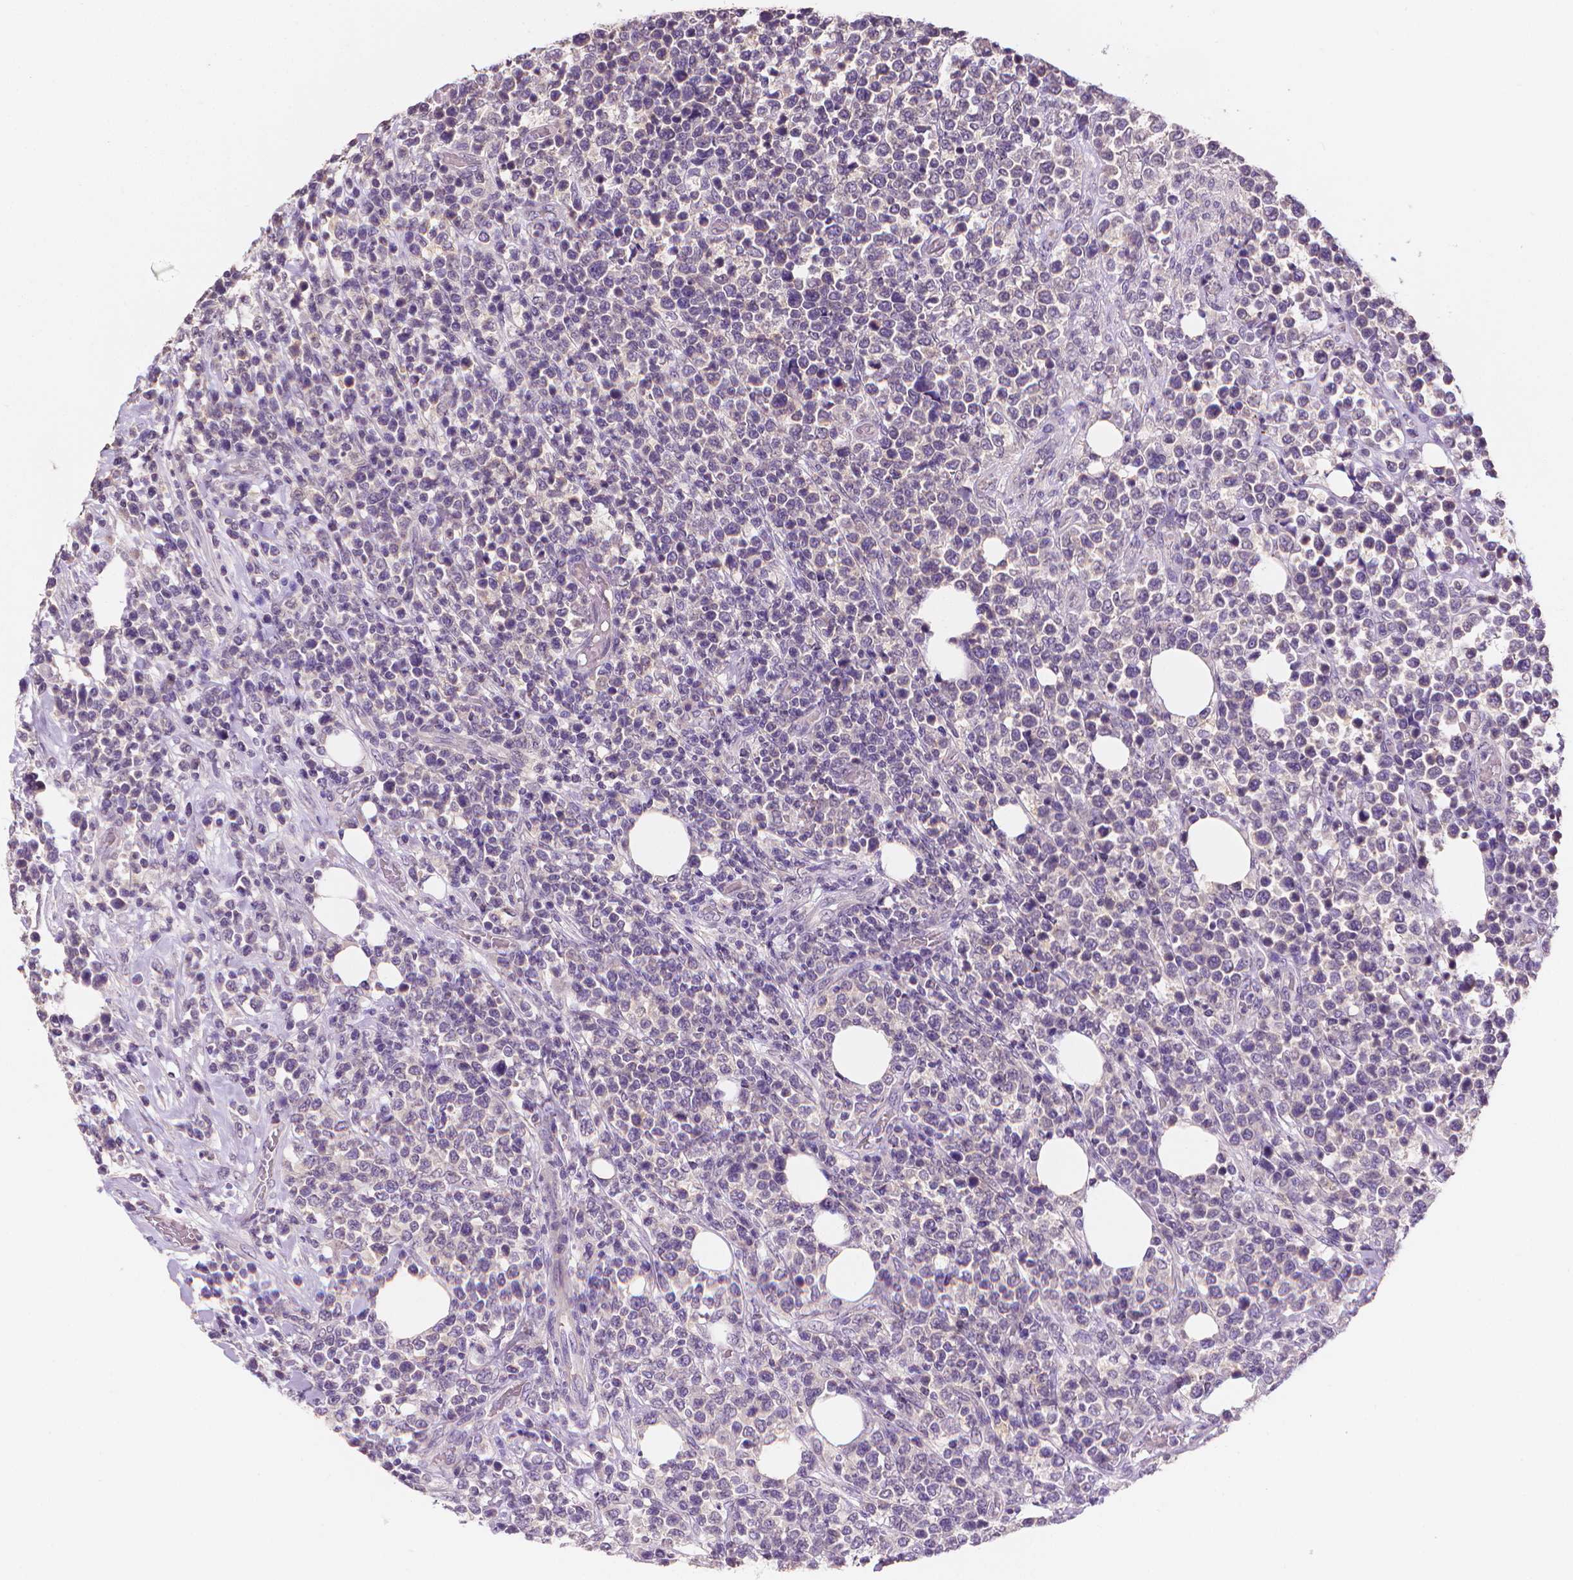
{"staining": {"intensity": "negative", "quantity": "none", "location": "none"}, "tissue": "lymphoma", "cell_type": "Tumor cells", "image_type": "cancer", "snomed": [{"axis": "morphology", "description": "Malignant lymphoma, non-Hodgkin's type, High grade"}, {"axis": "topography", "description": "Soft tissue"}], "caption": "Immunohistochemical staining of human high-grade malignant lymphoma, non-Hodgkin's type reveals no significant expression in tumor cells.", "gene": "FASN", "patient": {"sex": "female", "age": 56}}